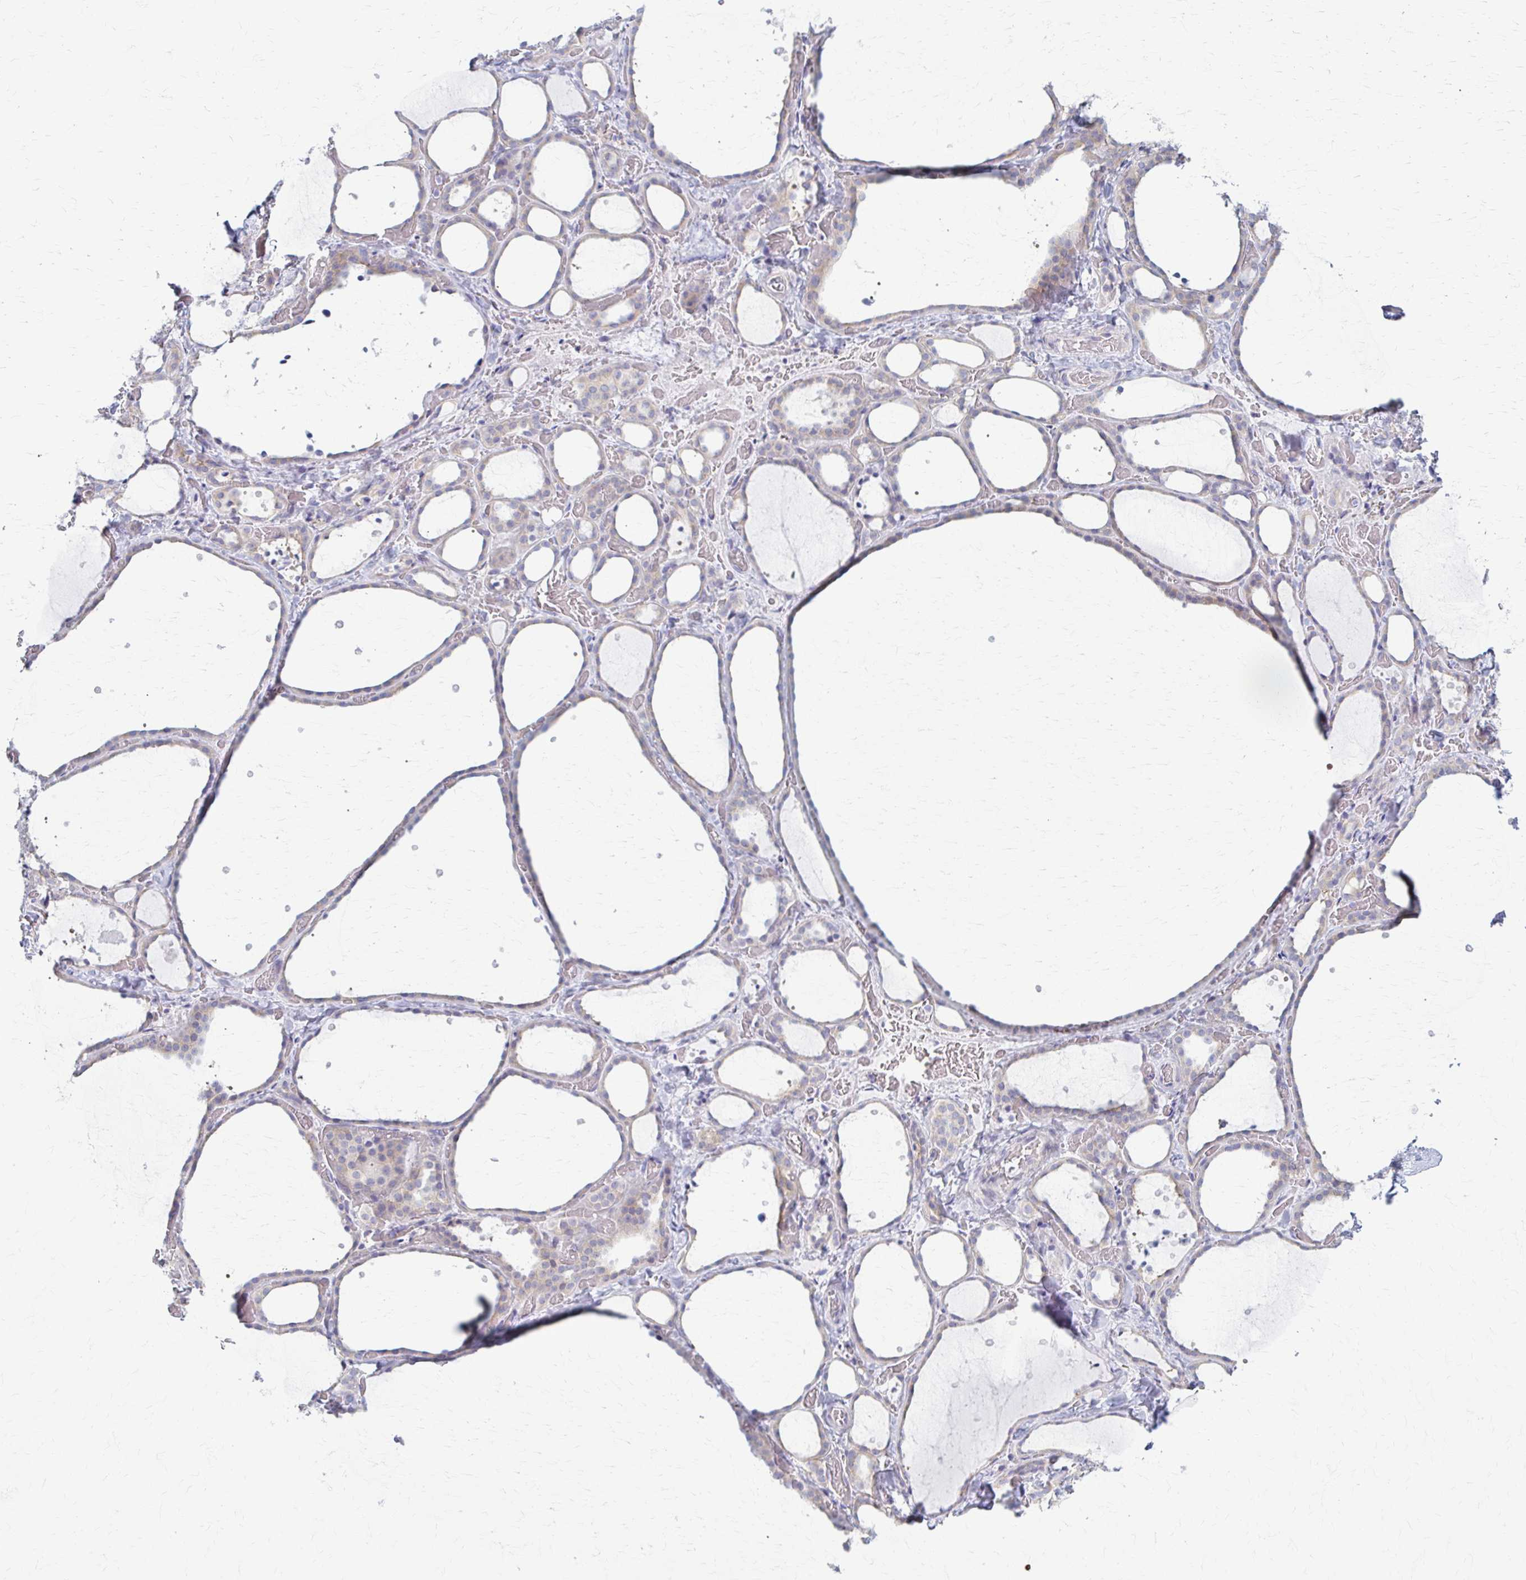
{"staining": {"intensity": "negative", "quantity": "none", "location": "none"}, "tissue": "thyroid gland", "cell_type": "Glandular cells", "image_type": "normal", "snomed": [{"axis": "morphology", "description": "Normal tissue, NOS"}, {"axis": "topography", "description": "Thyroid gland"}], "caption": "This is a histopathology image of immunohistochemistry staining of normal thyroid gland, which shows no staining in glandular cells. The staining was performed using DAB (3,3'-diaminobenzidine) to visualize the protein expression in brown, while the nuclei were stained in blue with hematoxylin (Magnification: 20x).", "gene": "PRKRA", "patient": {"sex": "female", "age": 36}}